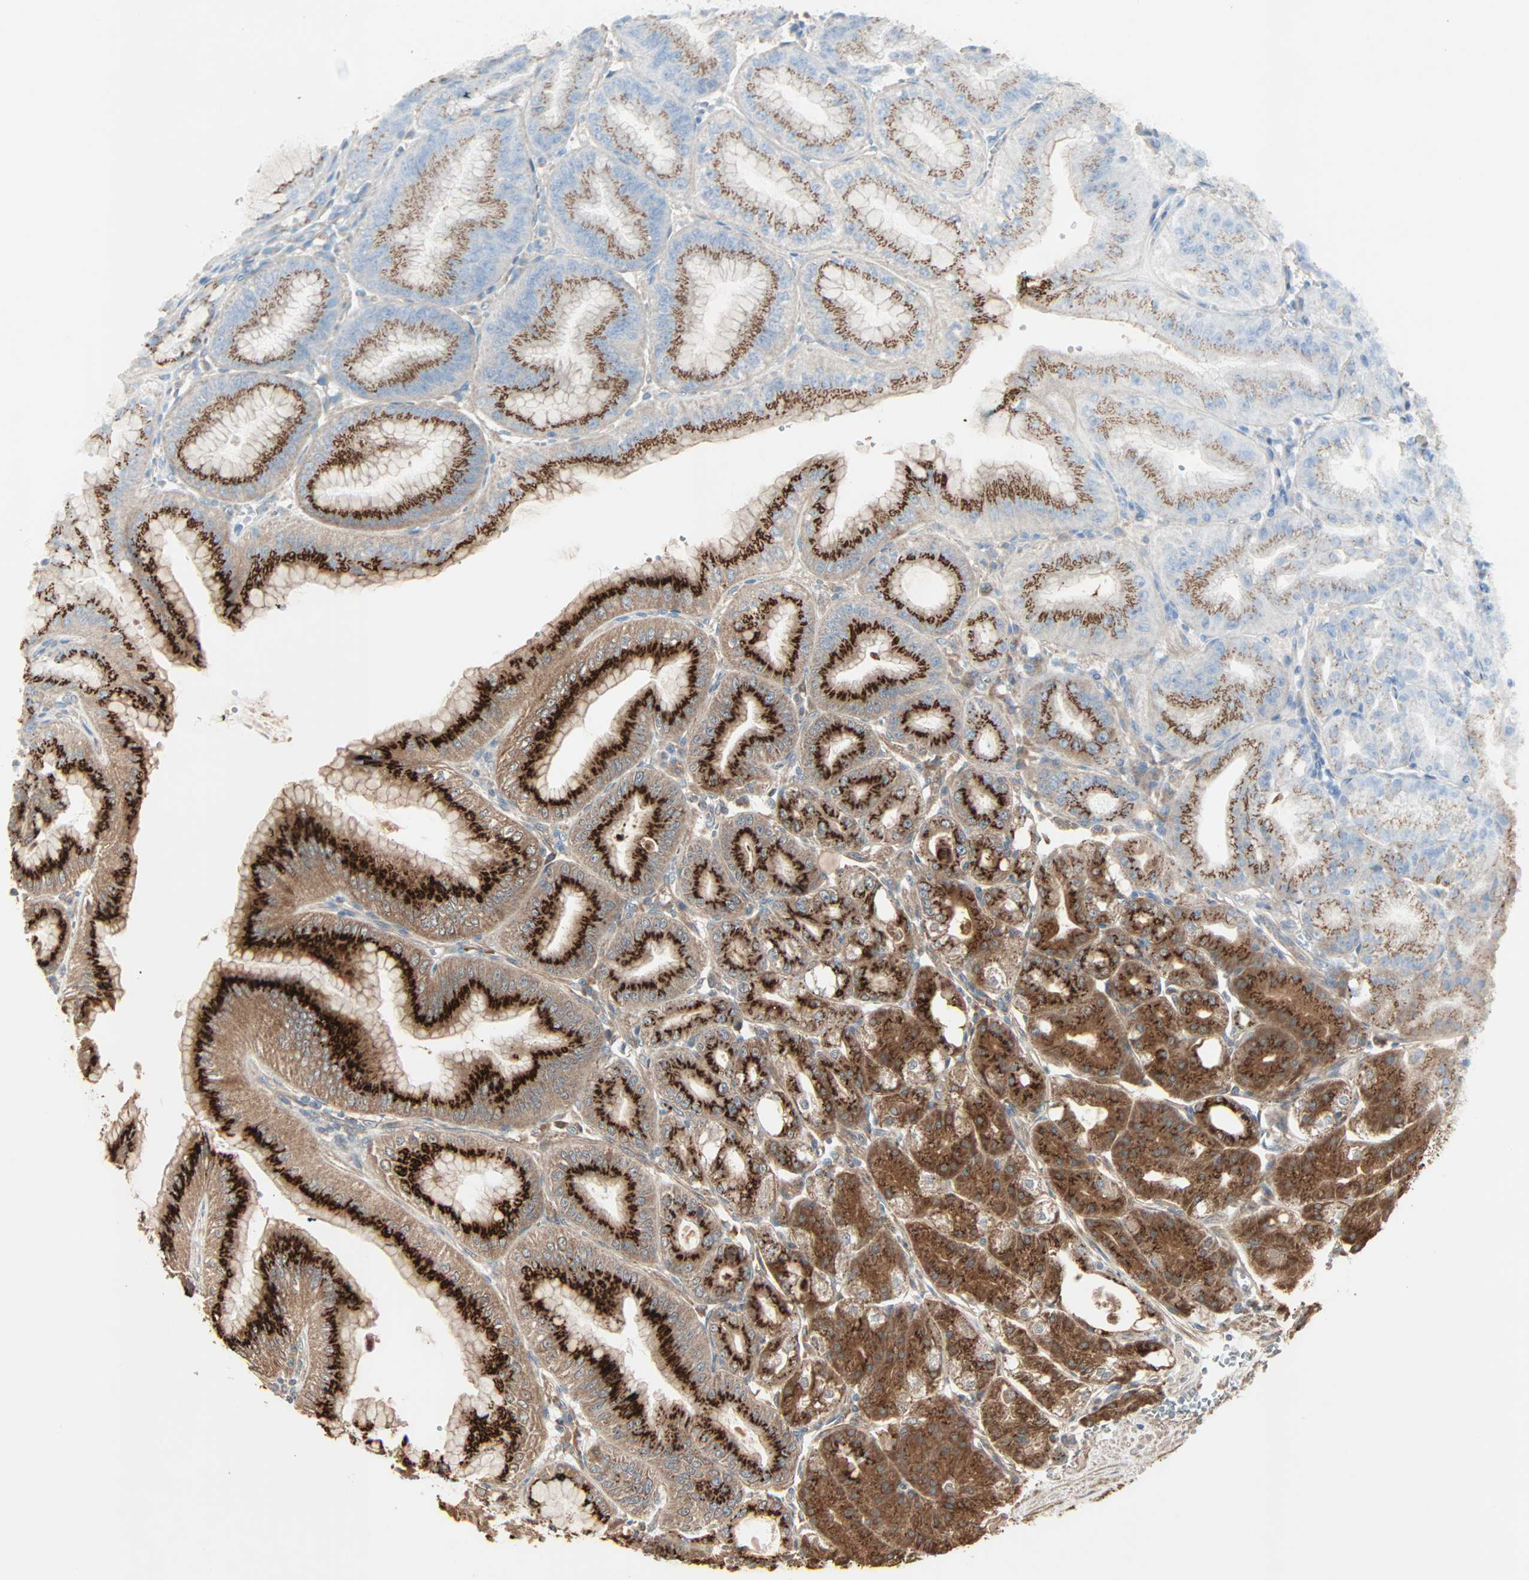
{"staining": {"intensity": "strong", "quantity": ">75%", "location": "cytoplasmic/membranous"}, "tissue": "stomach", "cell_type": "Glandular cells", "image_type": "normal", "snomed": [{"axis": "morphology", "description": "Normal tissue, NOS"}, {"axis": "topography", "description": "Stomach, lower"}], "caption": "Human stomach stained for a protein (brown) displays strong cytoplasmic/membranous positive positivity in approximately >75% of glandular cells.", "gene": "GALNT3", "patient": {"sex": "male", "age": 71}}